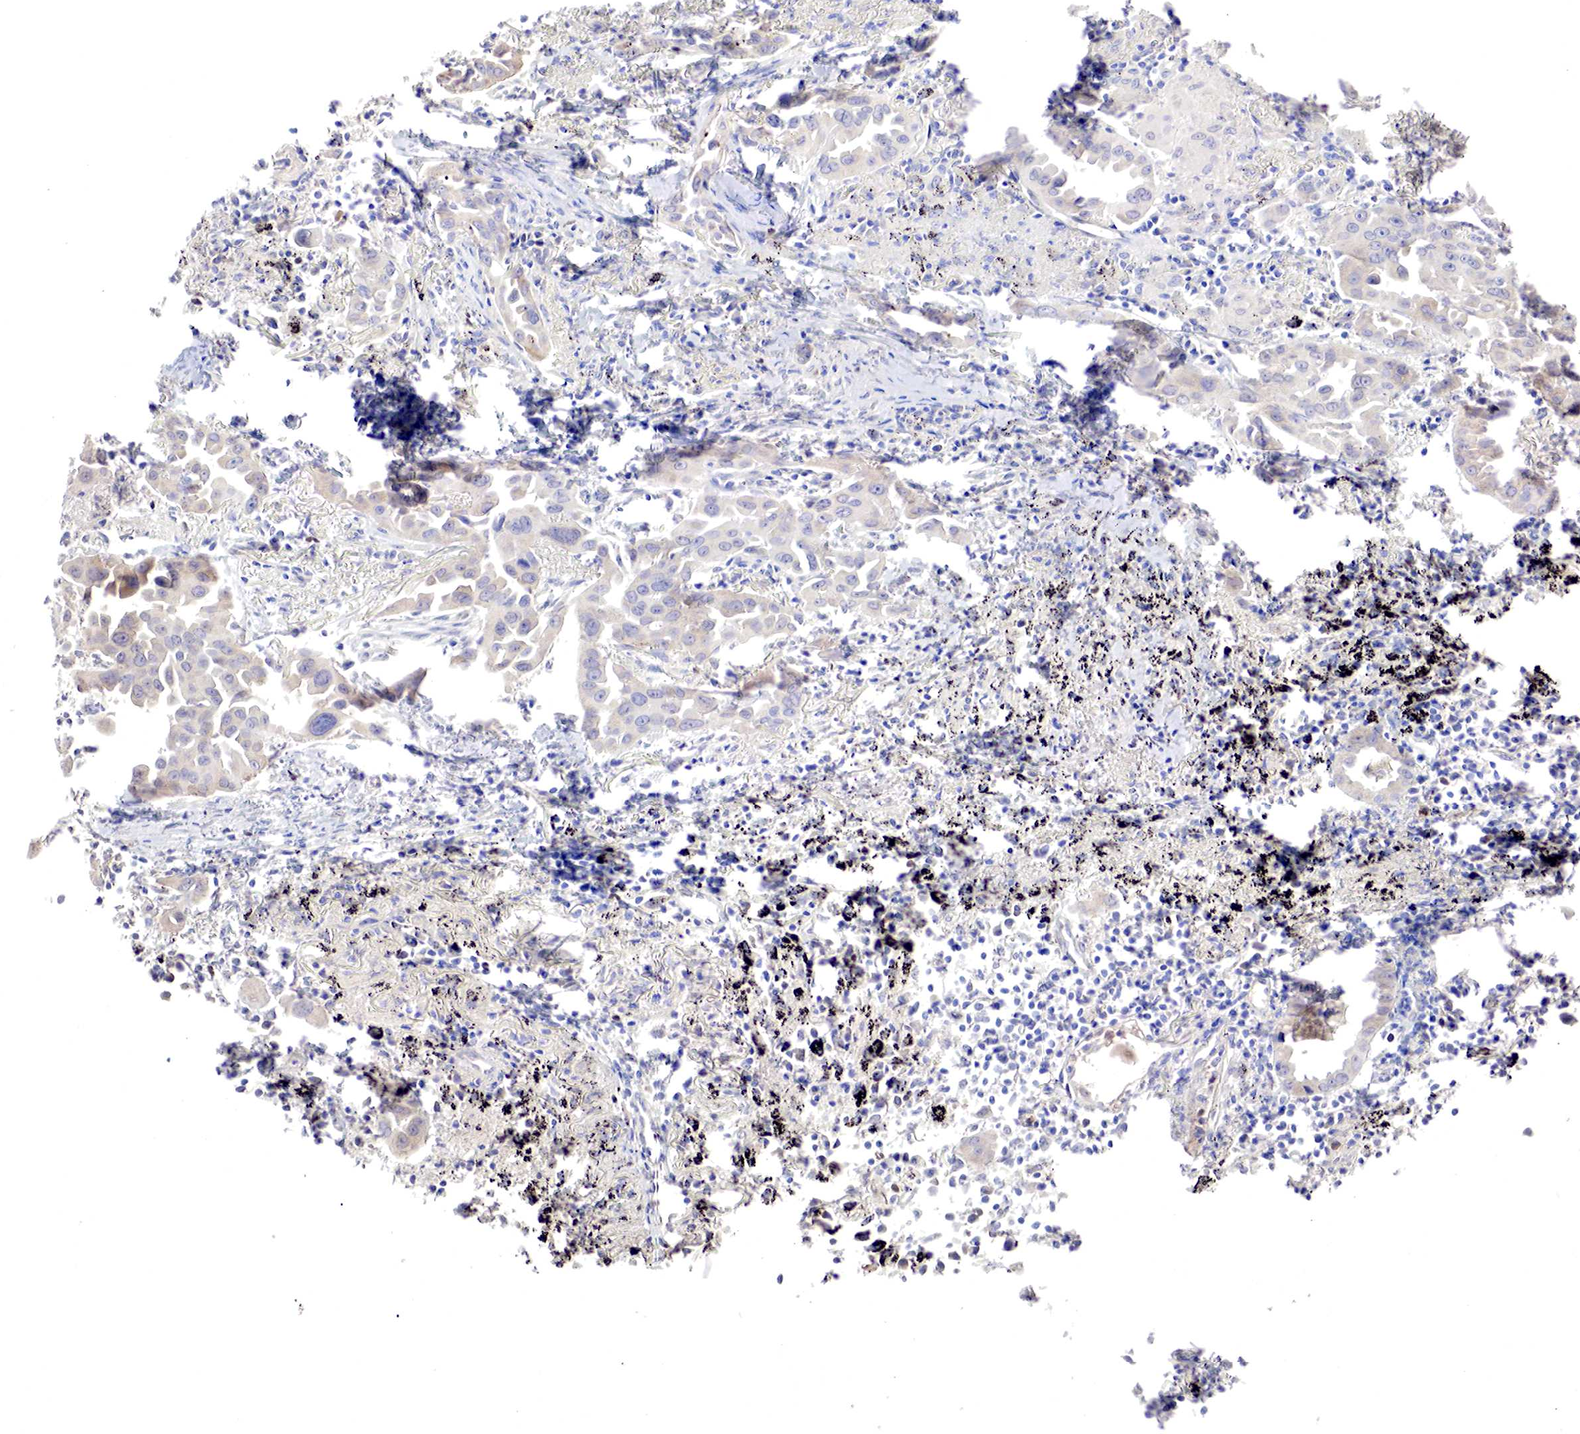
{"staining": {"intensity": "negative", "quantity": "none", "location": "none"}, "tissue": "lung cancer", "cell_type": "Tumor cells", "image_type": "cancer", "snomed": [{"axis": "morphology", "description": "Adenocarcinoma, NOS"}, {"axis": "topography", "description": "Lung"}], "caption": "A micrograph of human lung cancer (adenocarcinoma) is negative for staining in tumor cells.", "gene": "GATA1", "patient": {"sex": "male", "age": 68}}